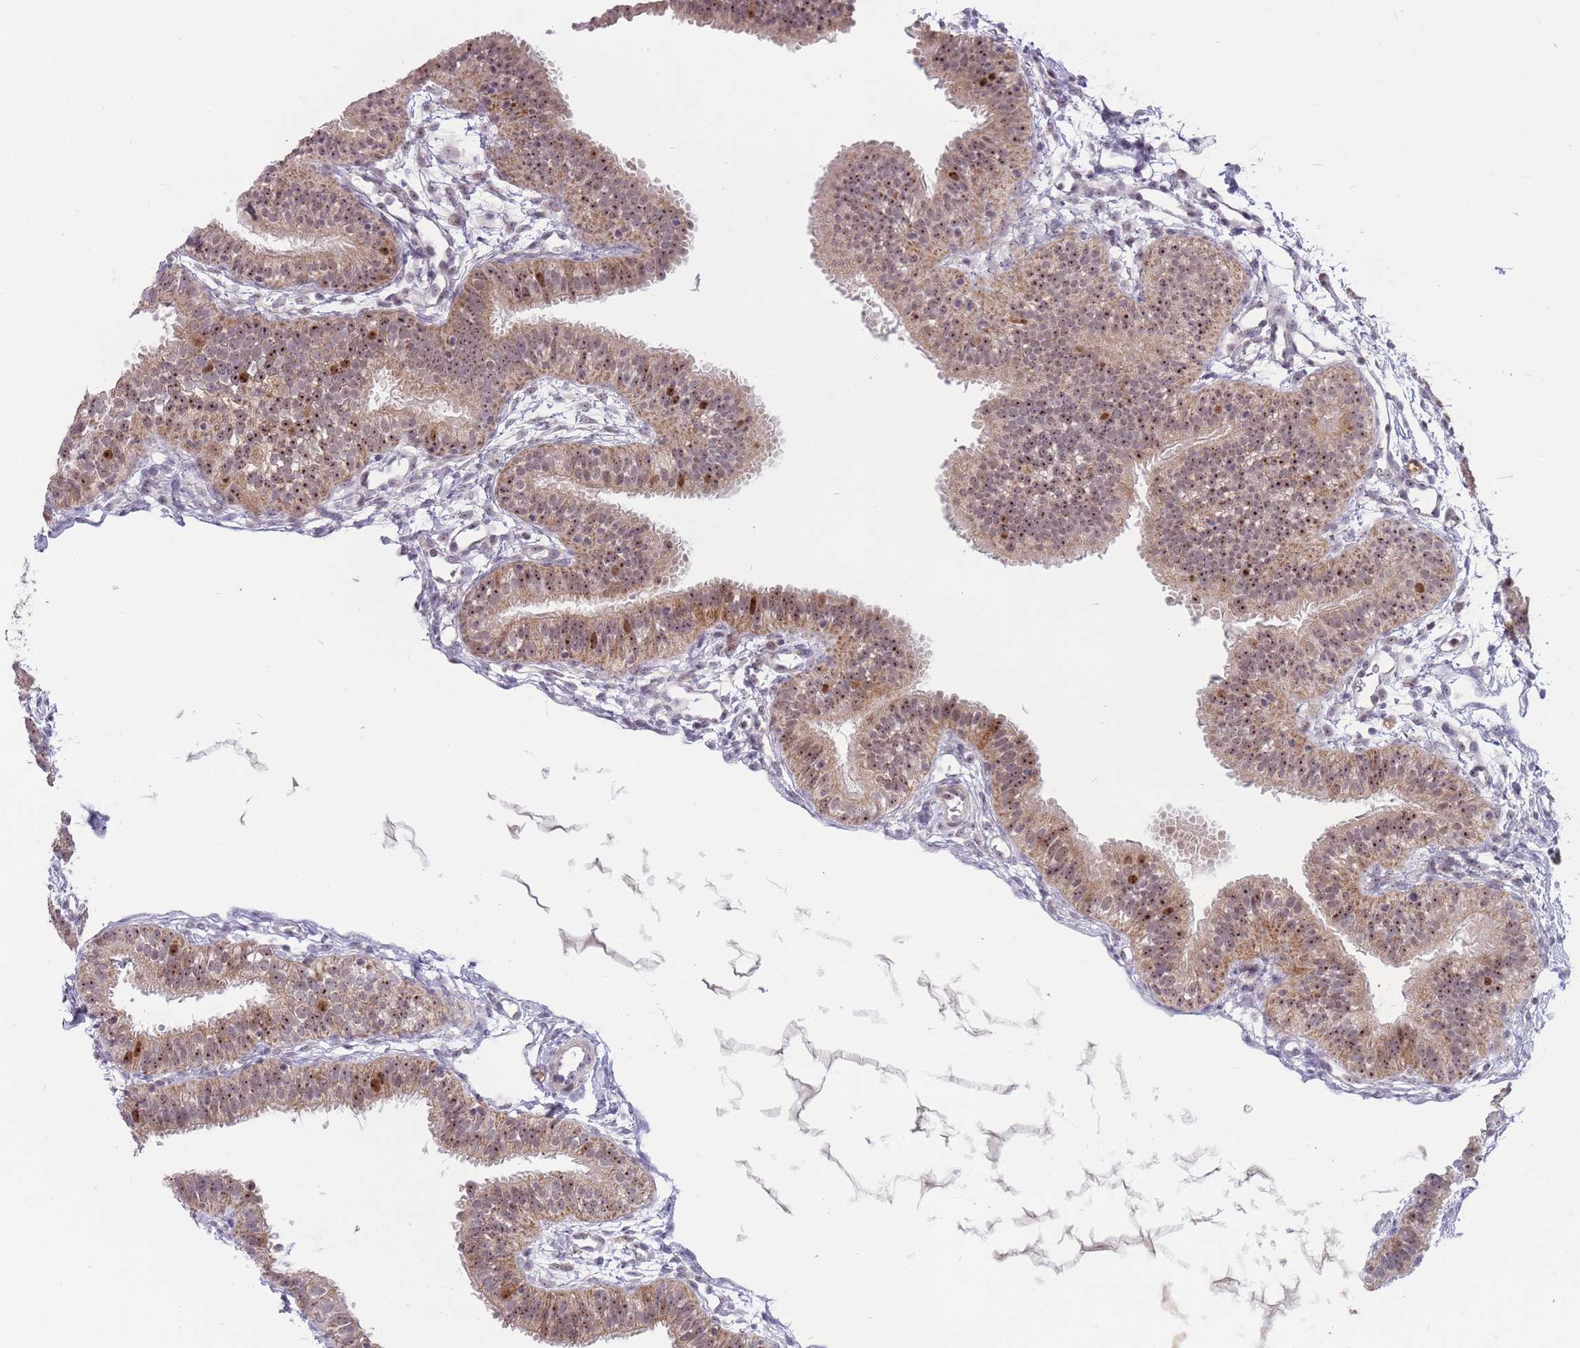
{"staining": {"intensity": "moderate", "quantity": ">75%", "location": "cytoplasmic/membranous,nuclear"}, "tissue": "fallopian tube", "cell_type": "Glandular cells", "image_type": "normal", "snomed": [{"axis": "morphology", "description": "Normal tissue, NOS"}, {"axis": "topography", "description": "Fallopian tube"}], "caption": "Benign fallopian tube exhibits moderate cytoplasmic/membranous,nuclear expression in about >75% of glandular cells, visualized by immunohistochemistry. Nuclei are stained in blue.", "gene": "MCIDAS", "patient": {"sex": "female", "age": 35}}